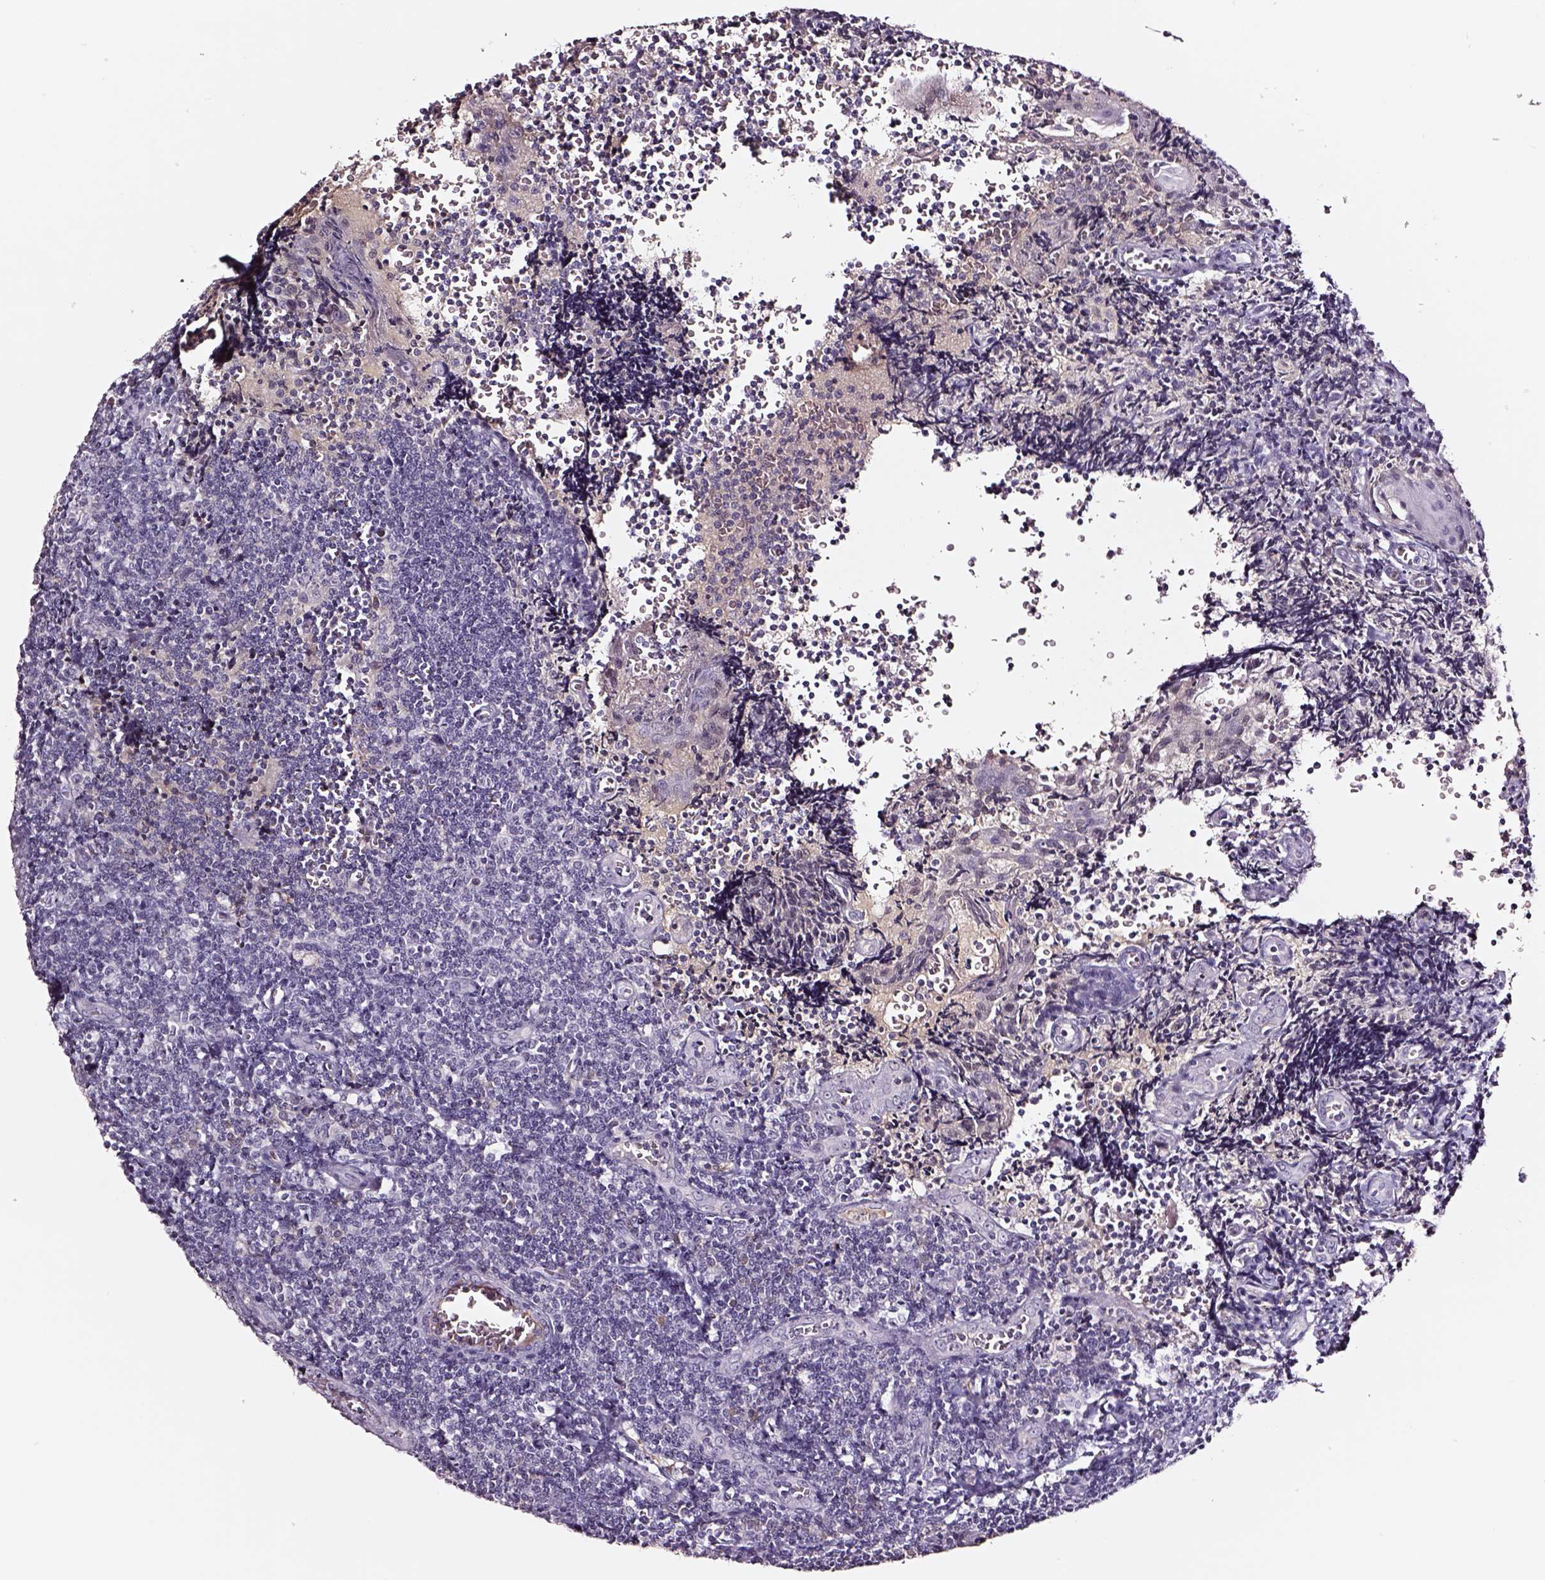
{"staining": {"intensity": "negative", "quantity": "none", "location": "none"}, "tissue": "tonsil", "cell_type": "Germinal center cells", "image_type": "normal", "snomed": [{"axis": "morphology", "description": "Normal tissue, NOS"}, {"axis": "morphology", "description": "Inflammation, NOS"}, {"axis": "topography", "description": "Tonsil"}], "caption": "The immunohistochemistry micrograph has no significant expression in germinal center cells of tonsil. (Immunohistochemistry, brightfield microscopy, high magnification).", "gene": "SMIM17", "patient": {"sex": "female", "age": 31}}